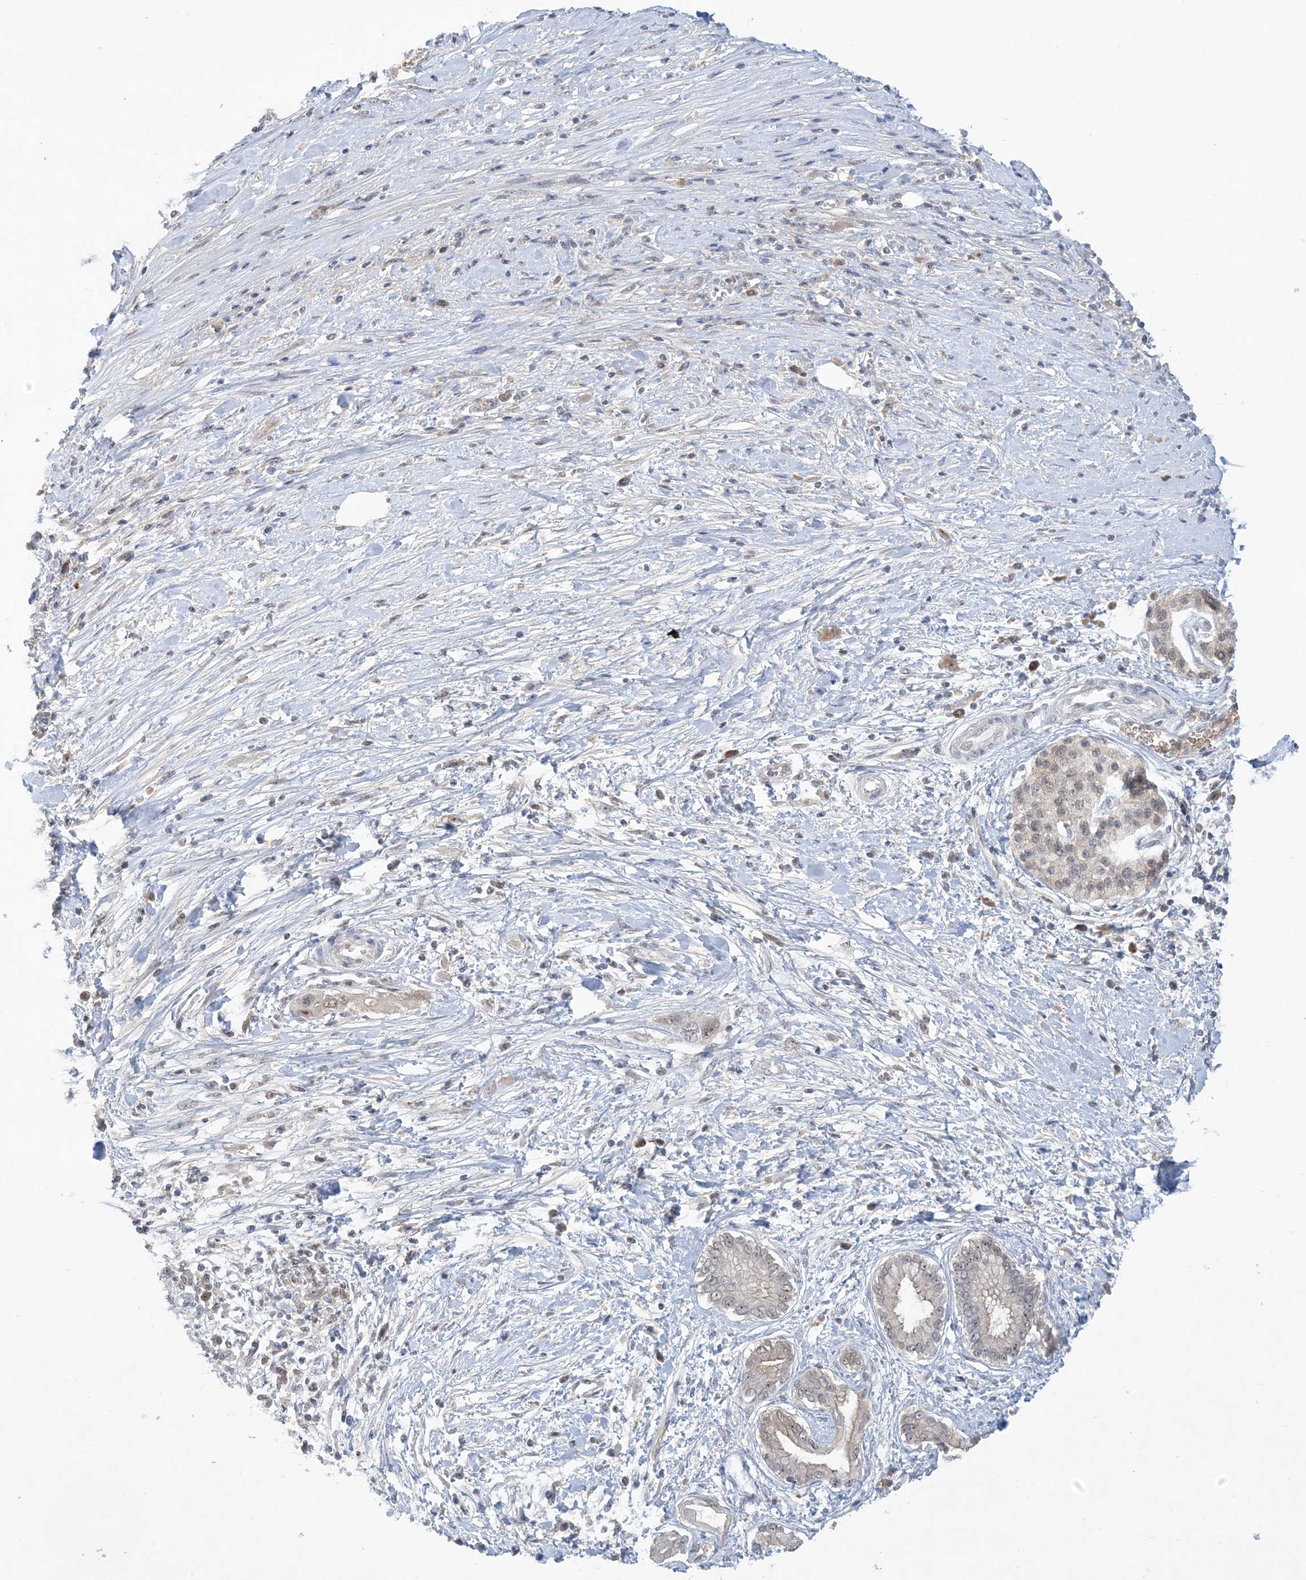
{"staining": {"intensity": "weak", "quantity": "<25%", "location": "nuclear"}, "tissue": "pancreatic cancer", "cell_type": "Tumor cells", "image_type": "cancer", "snomed": [{"axis": "morphology", "description": "Adenocarcinoma, NOS"}, {"axis": "topography", "description": "Pancreas"}], "caption": "Protein analysis of pancreatic cancer (adenocarcinoma) reveals no significant expression in tumor cells.", "gene": "UBE2E1", "patient": {"sex": "male", "age": 58}}